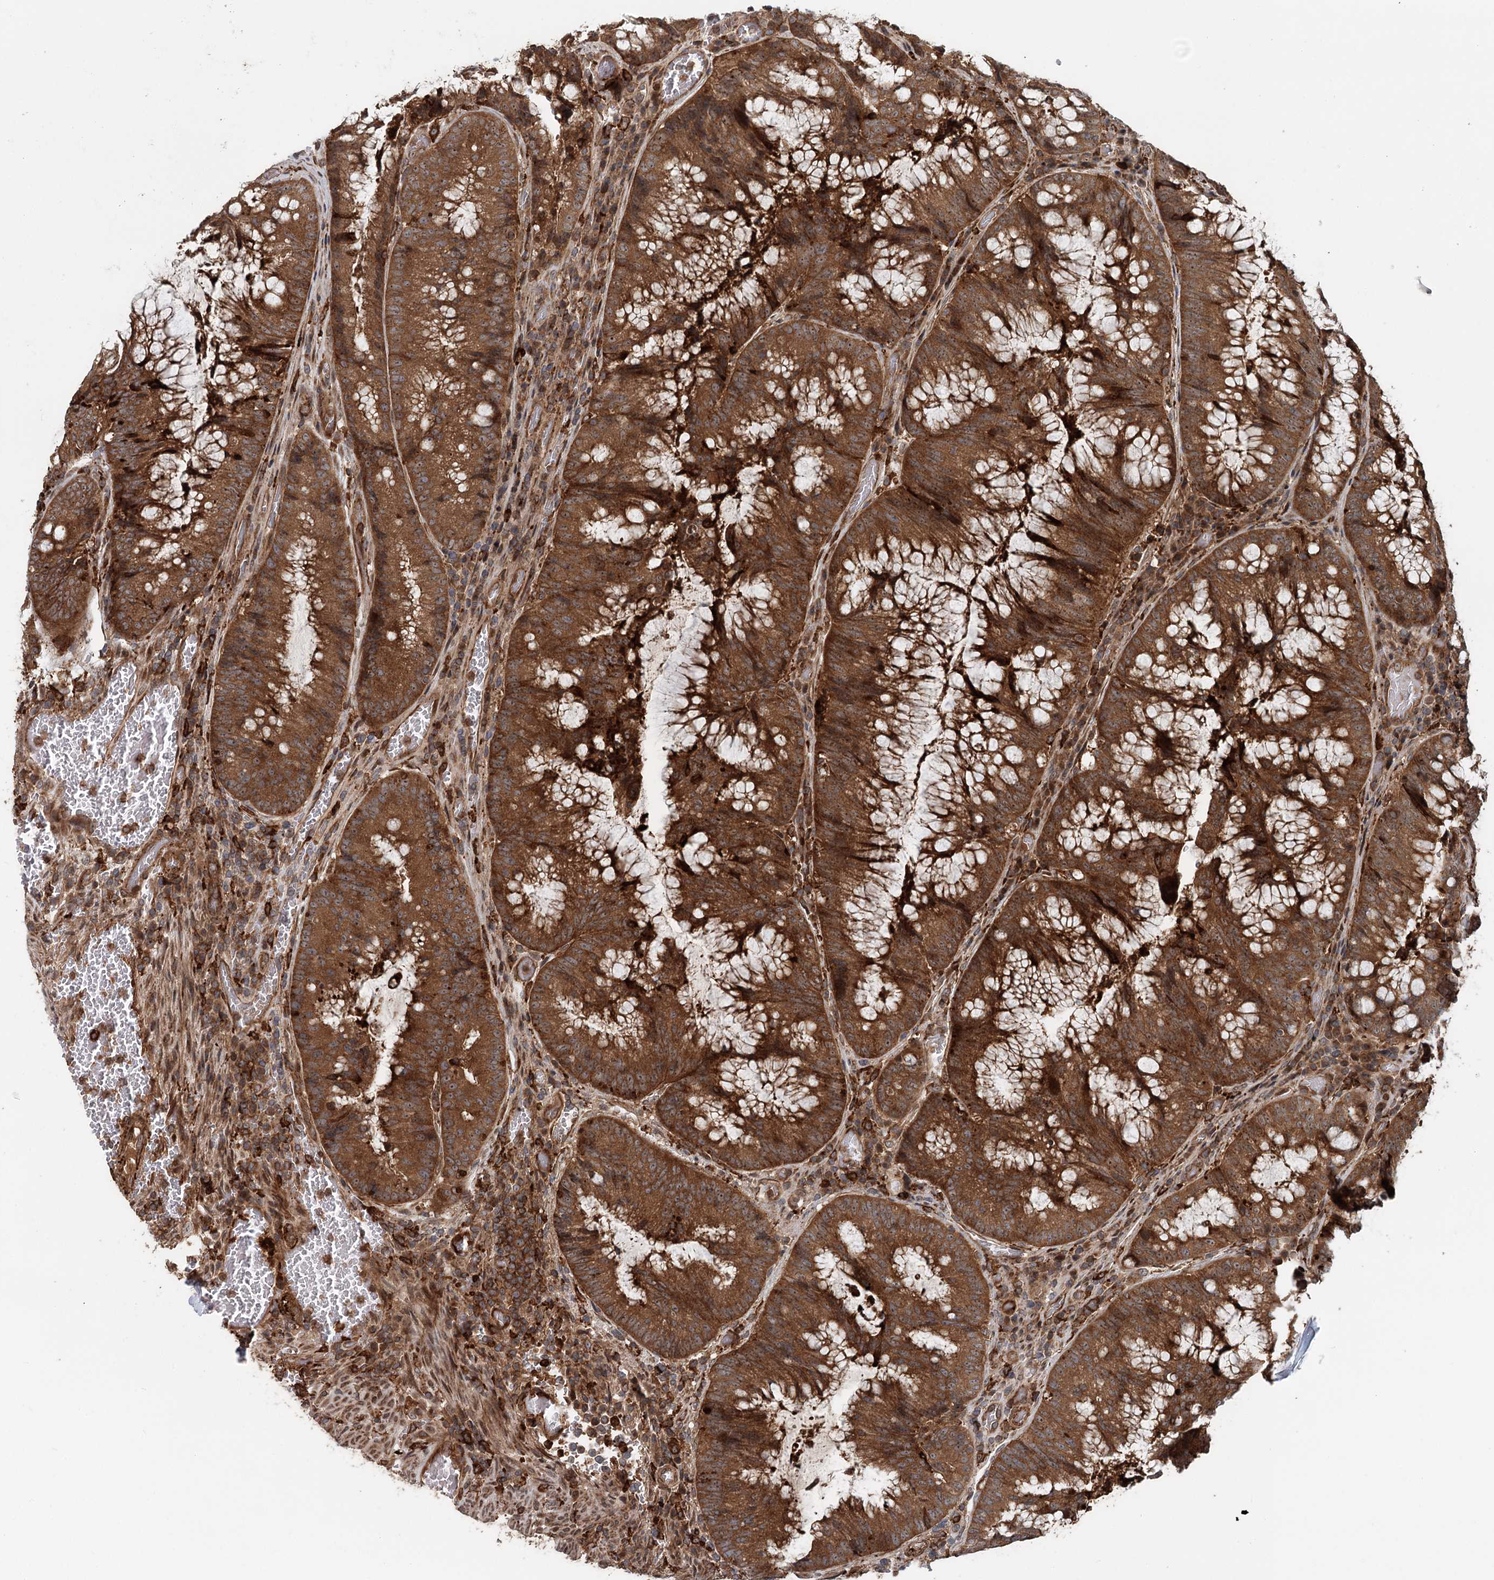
{"staining": {"intensity": "strong", "quantity": ">75%", "location": "cytoplasmic/membranous"}, "tissue": "colorectal cancer", "cell_type": "Tumor cells", "image_type": "cancer", "snomed": [{"axis": "morphology", "description": "Adenocarcinoma, NOS"}, {"axis": "topography", "description": "Rectum"}], "caption": "Protein staining reveals strong cytoplasmic/membranous positivity in about >75% of tumor cells in colorectal adenocarcinoma. The staining is performed using DAB (3,3'-diaminobenzidine) brown chromogen to label protein expression. The nuclei are counter-stained blue using hematoxylin.", "gene": "RNF111", "patient": {"sex": "male", "age": 69}}